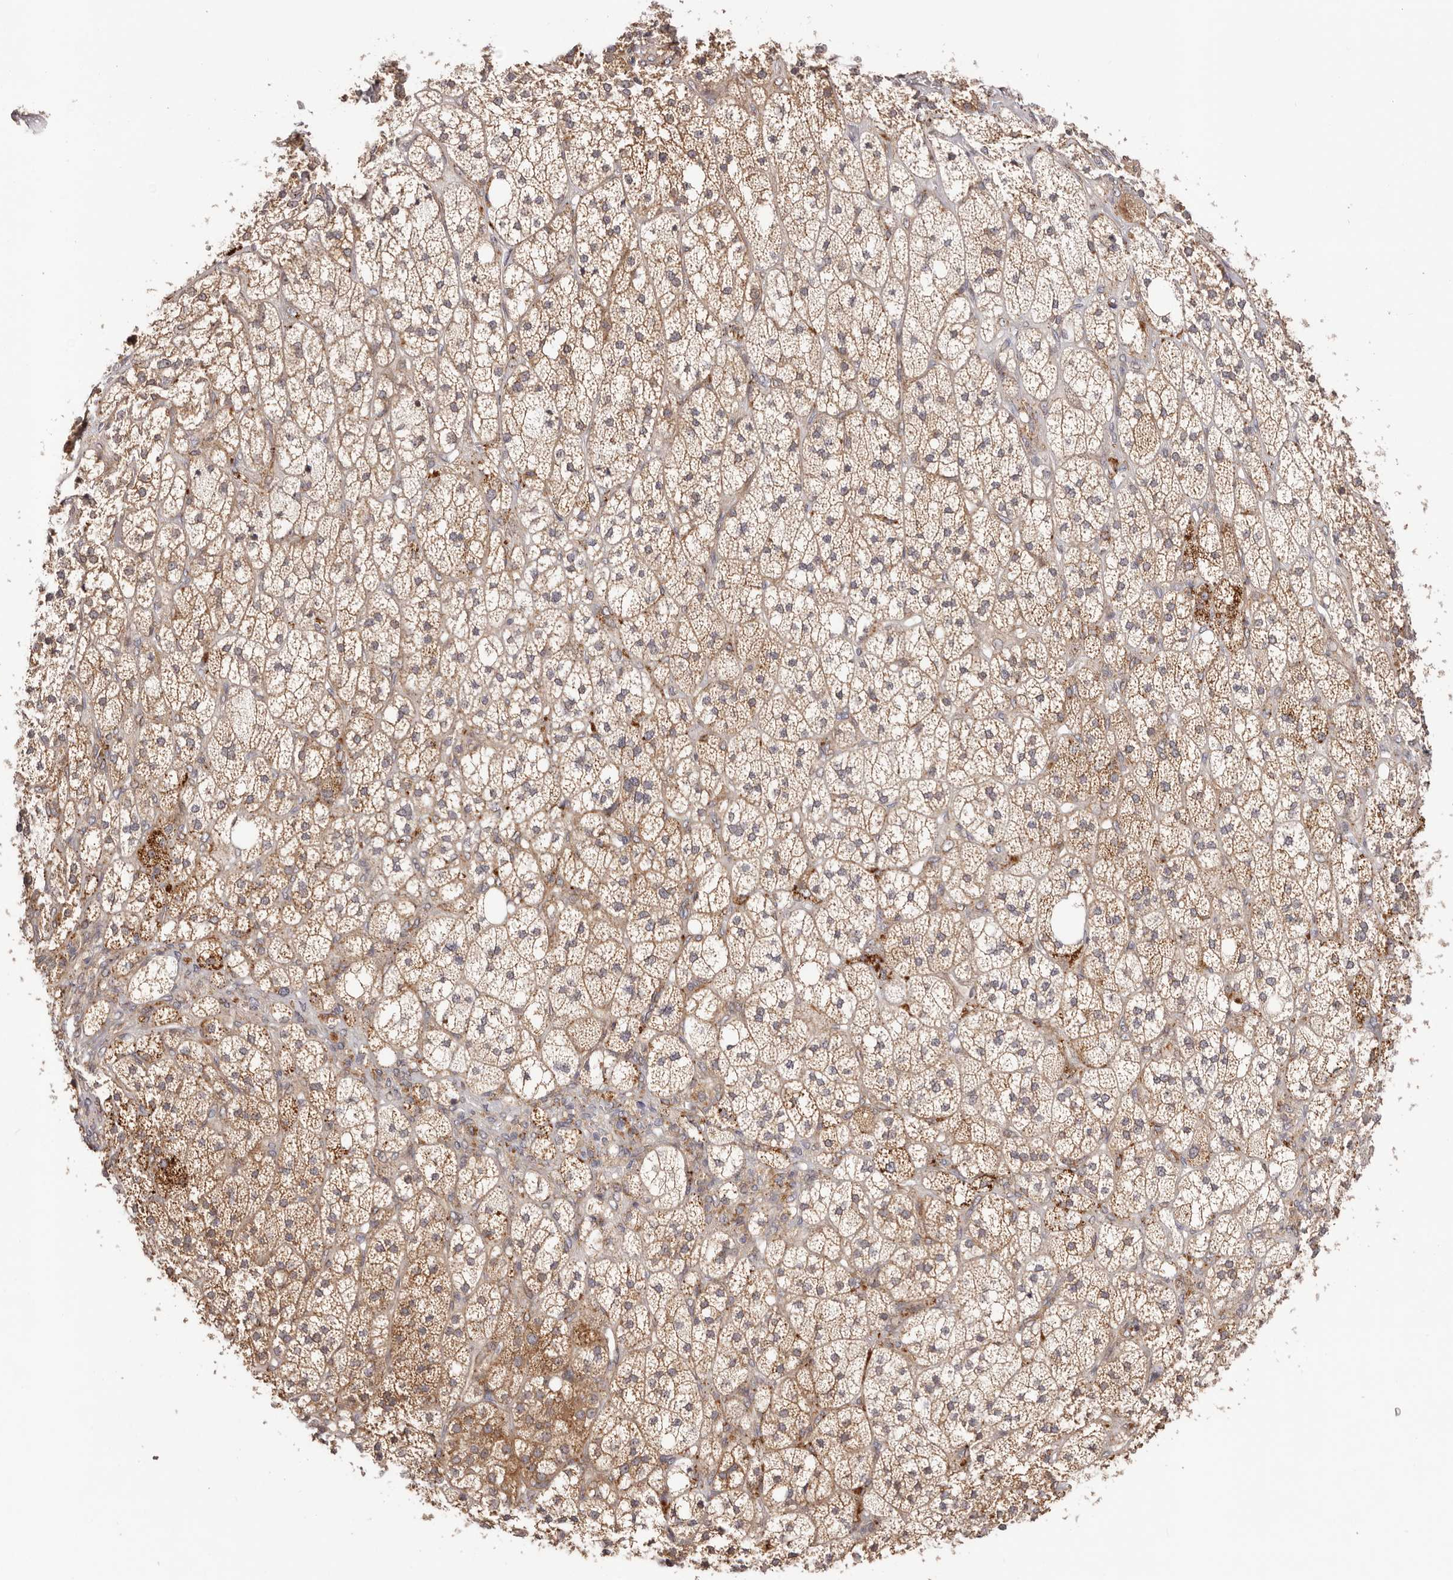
{"staining": {"intensity": "strong", "quantity": ">75%", "location": "cytoplasmic/membranous"}, "tissue": "adrenal gland", "cell_type": "Glandular cells", "image_type": "normal", "snomed": [{"axis": "morphology", "description": "Normal tissue, NOS"}, {"axis": "topography", "description": "Adrenal gland"}], "caption": "Benign adrenal gland reveals strong cytoplasmic/membranous positivity in about >75% of glandular cells, visualized by immunohistochemistry.", "gene": "MICAL2", "patient": {"sex": "male", "age": 61}}